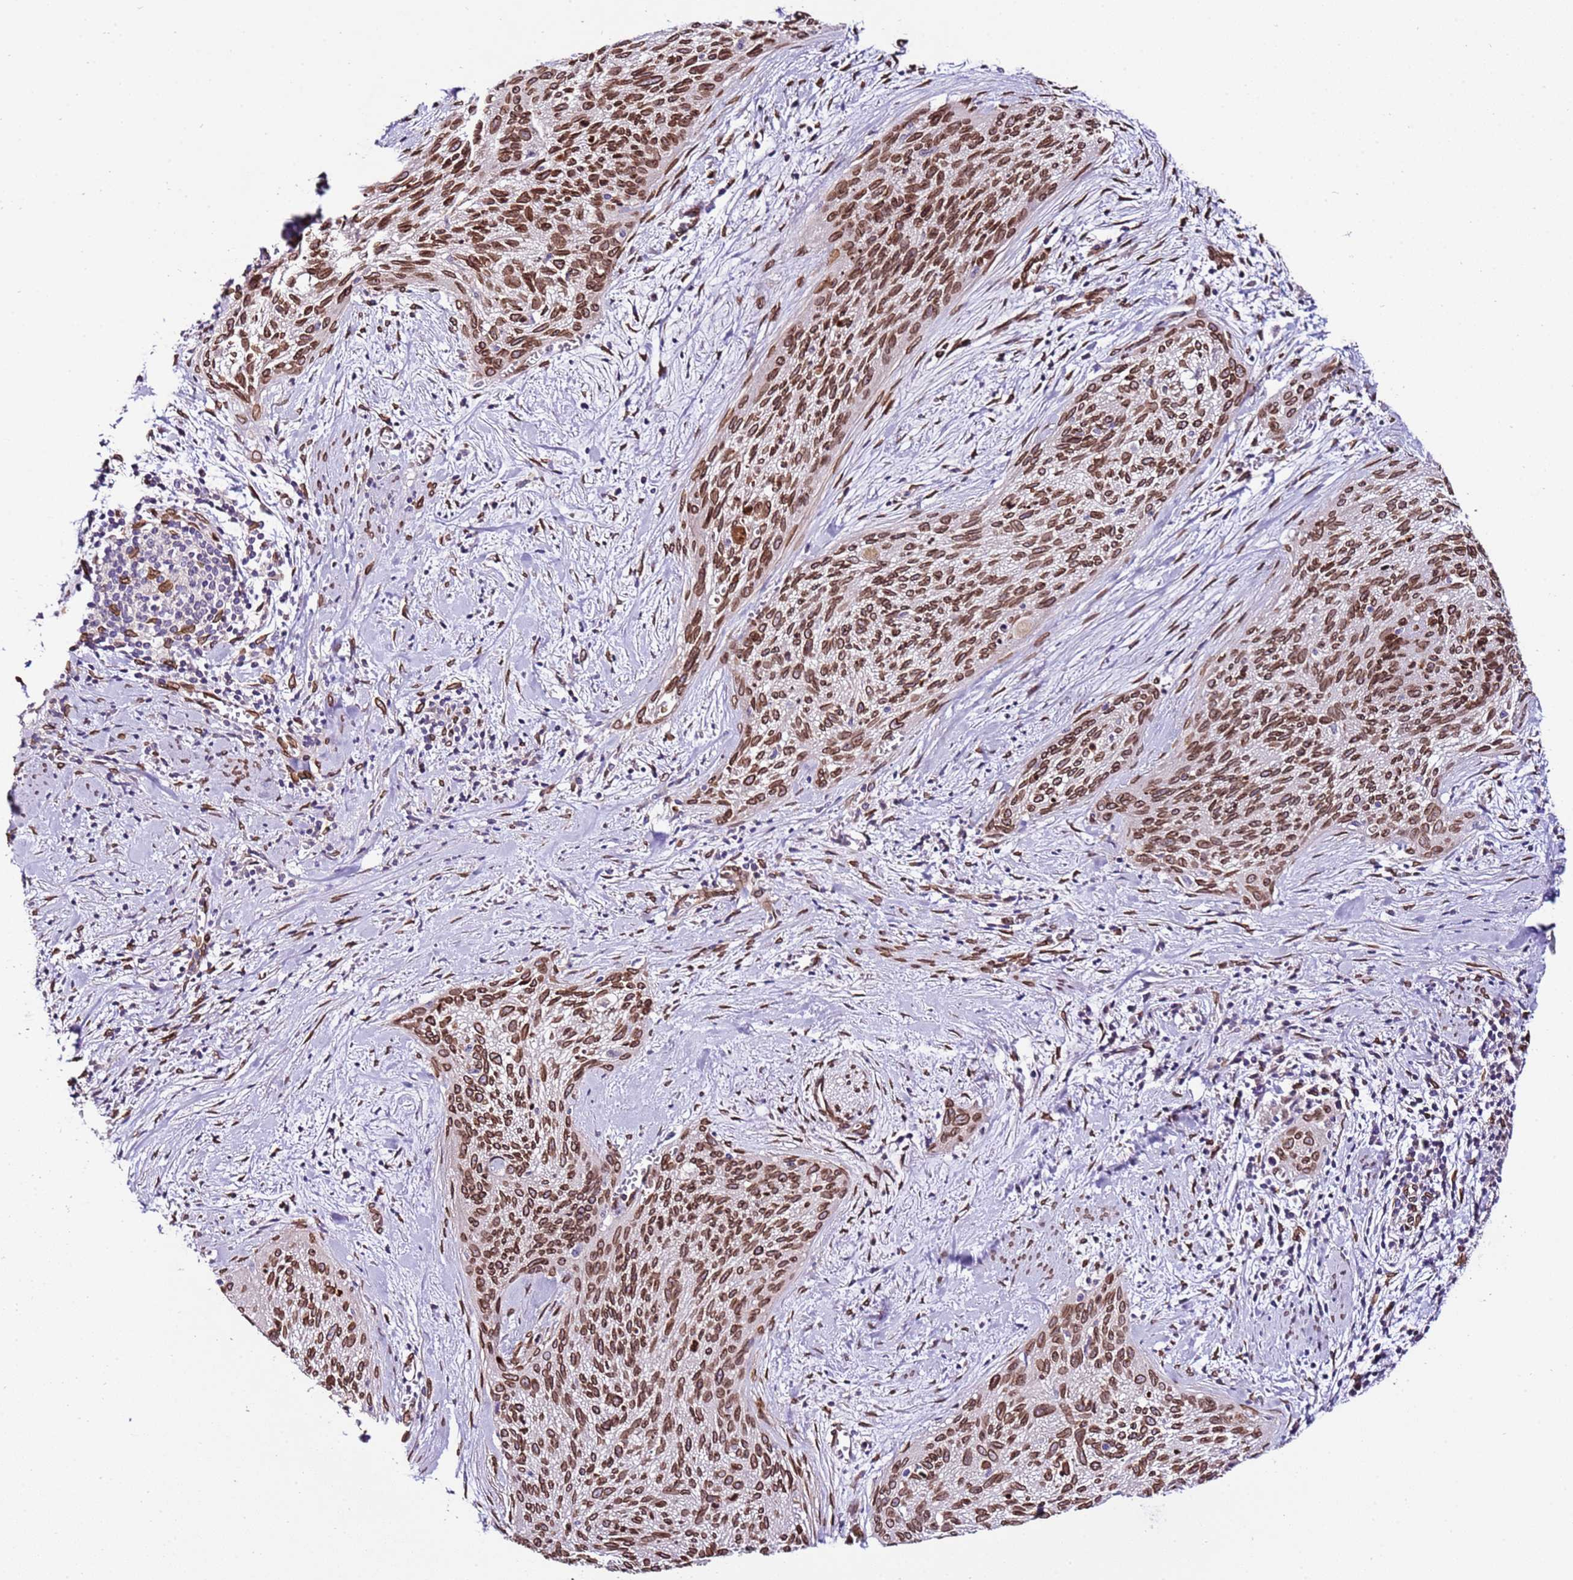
{"staining": {"intensity": "strong", "quantity": ">75%", "location": "cytoplasmic/membranous,nuclear"}, "tissue": "cervical cancer", "cell_type": "Tumor cells", "image_type": "cancer", "snomed": [{"axis": "morphology", "description": "Squamous cell carcinoma, NOS"}, {"axis": "topography", "description": "Cervix"}], "caption": "Approximately >75% of tumor cells in human cervical squamous cell carcinoma demonstrate strong cytoplasmic/membranous and nuclear protein positivity as visualized by brown immunohistochemical staining.", "gene": "TMEM47", "patient": {"sex": "female", "age": 55}}